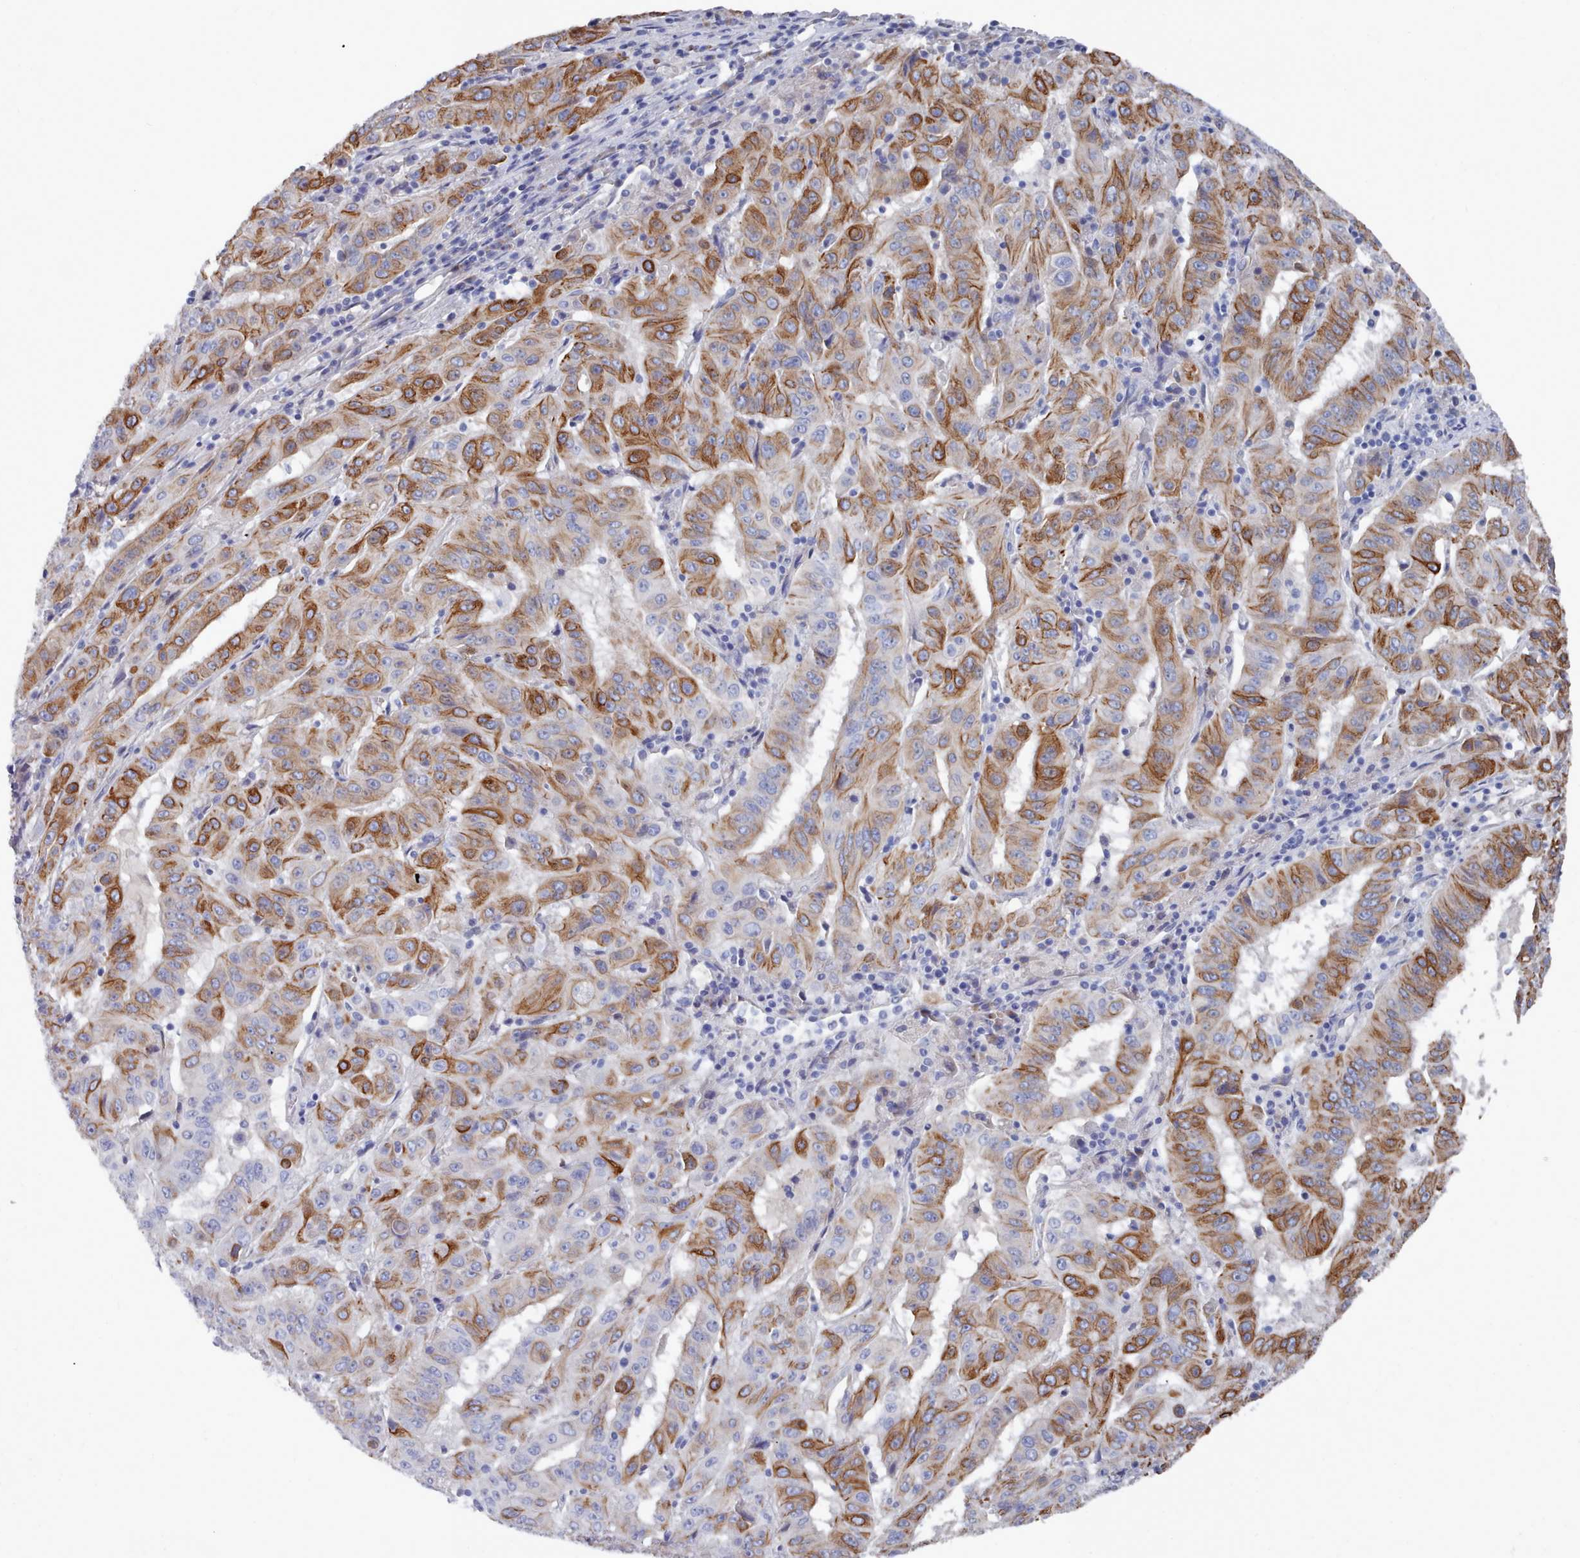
{"staining": {"intensity": "moderate", "quantity": "25%-75%", "location": "cytoplasmic/membranous"}, "tissue": "pancreatic cancer", "cell_type": "Tumor cells", "image_type": "cancer", "snomed": [{"axis": "morphology", "description": "Adenocarcinoma, NOS"}, {"axis": "topography", "description": "Pancreas"}], "caption": "A brown stain shows moderate cytoplasmic/membranous expression of a protein in human pancreatic cancer tumor cells. Ihc stains the protein in brown and the nuclei are stained blue.", "gene": "PDE4C", "patient": {"sex": "male", "age": 63}}